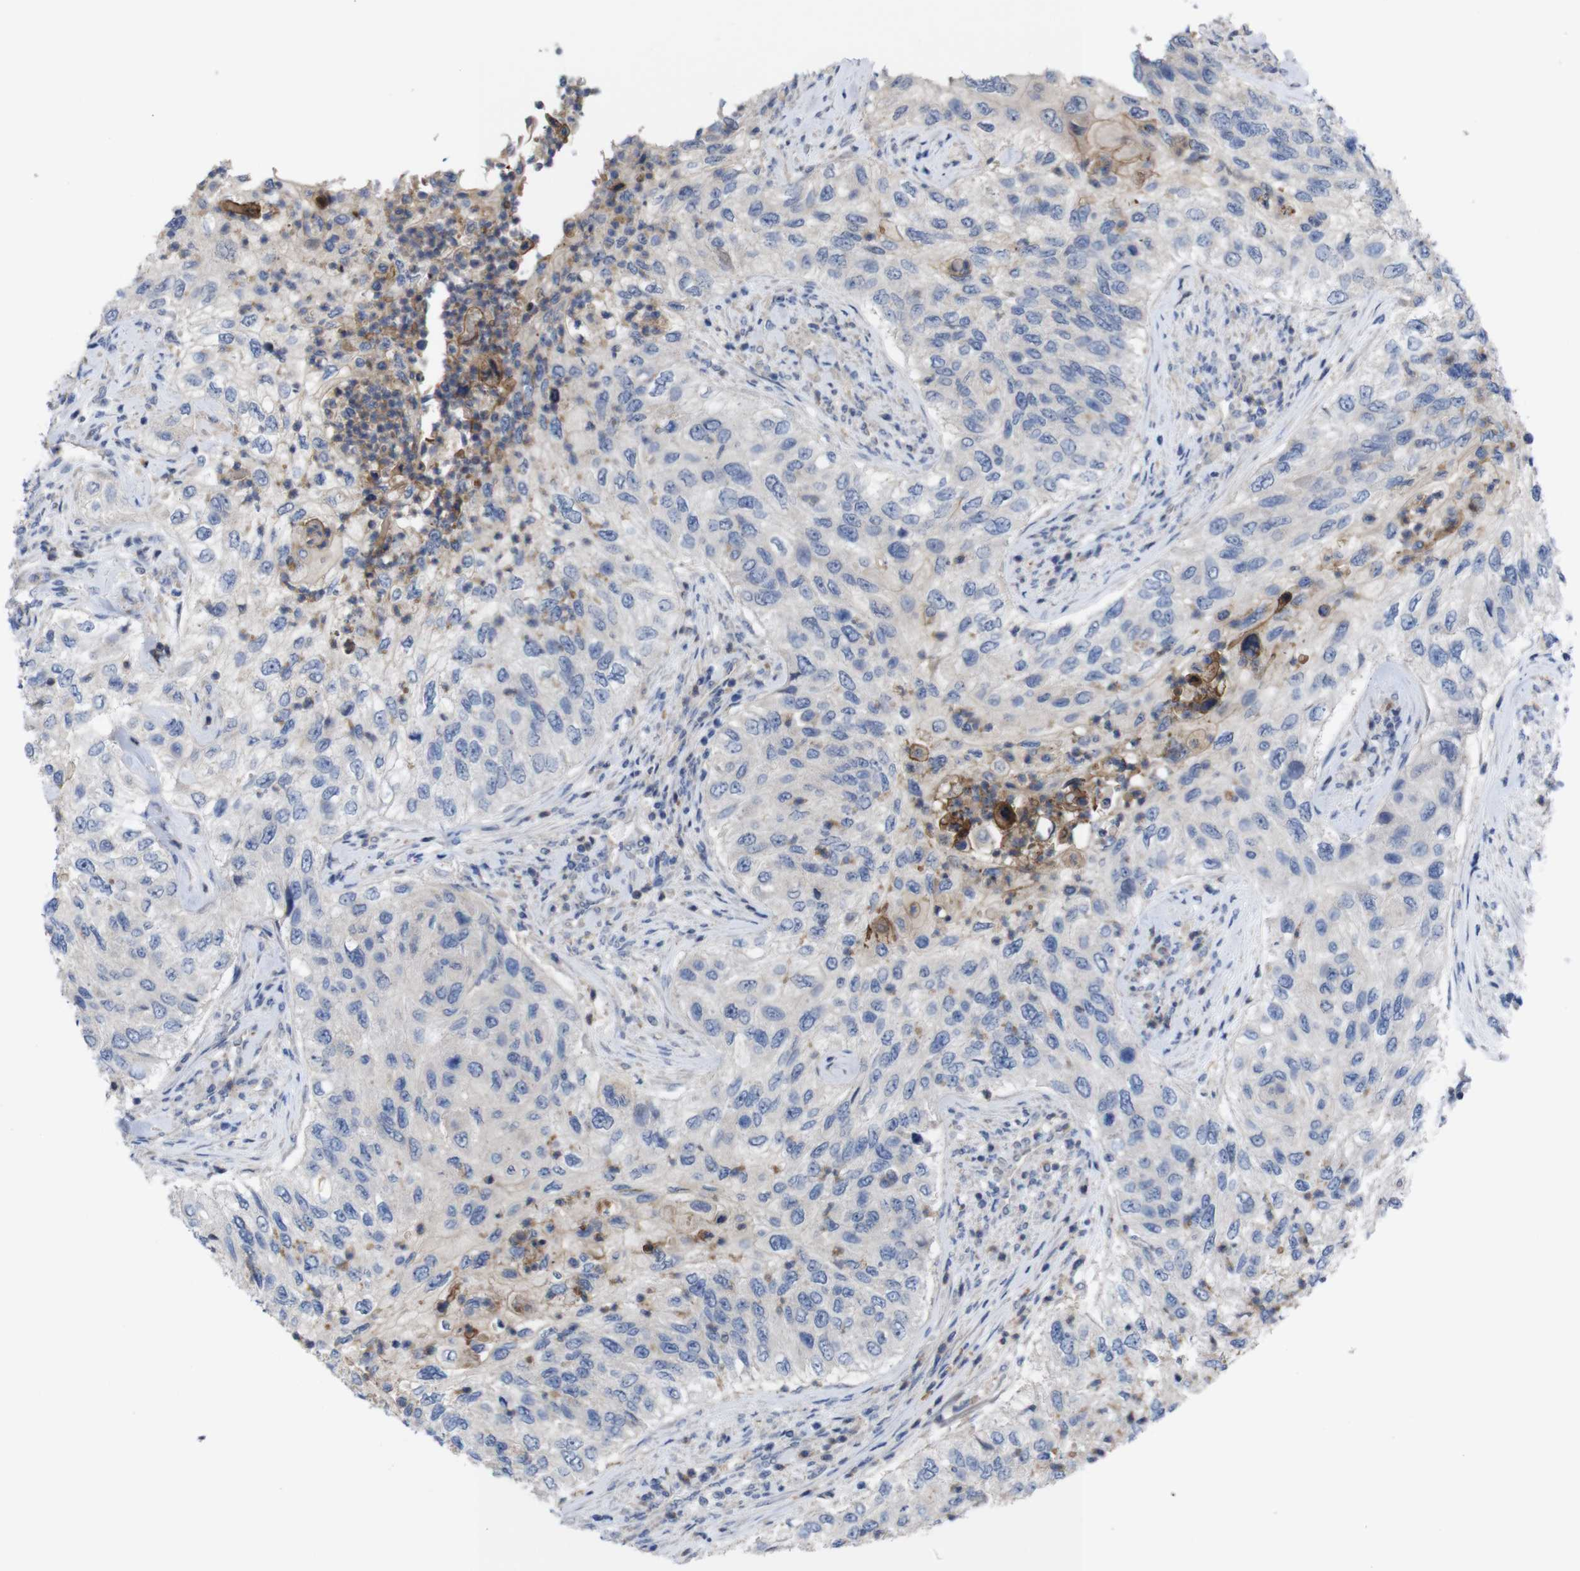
{"staining": {"intensity": "negative", "quantity": "none", "location": "none"}, "tissue": "urothelial cancer", "cell_type": "Tumor cells", "image_type": "cancer", "snomed": [{"axis": "morphology", "description": "Urothelial carcinoma, High grade"}, {"axis": "topography", "description": "Urinary bladder"}], "caption": "High power microscopy histopathology image of an immunohistochemistry micrograph of high-grade urothelial carcinoma, revealing no significant expression in tumor cells.", "gene": "USH1C", "patient": {"sex": "female", "age": 60}}